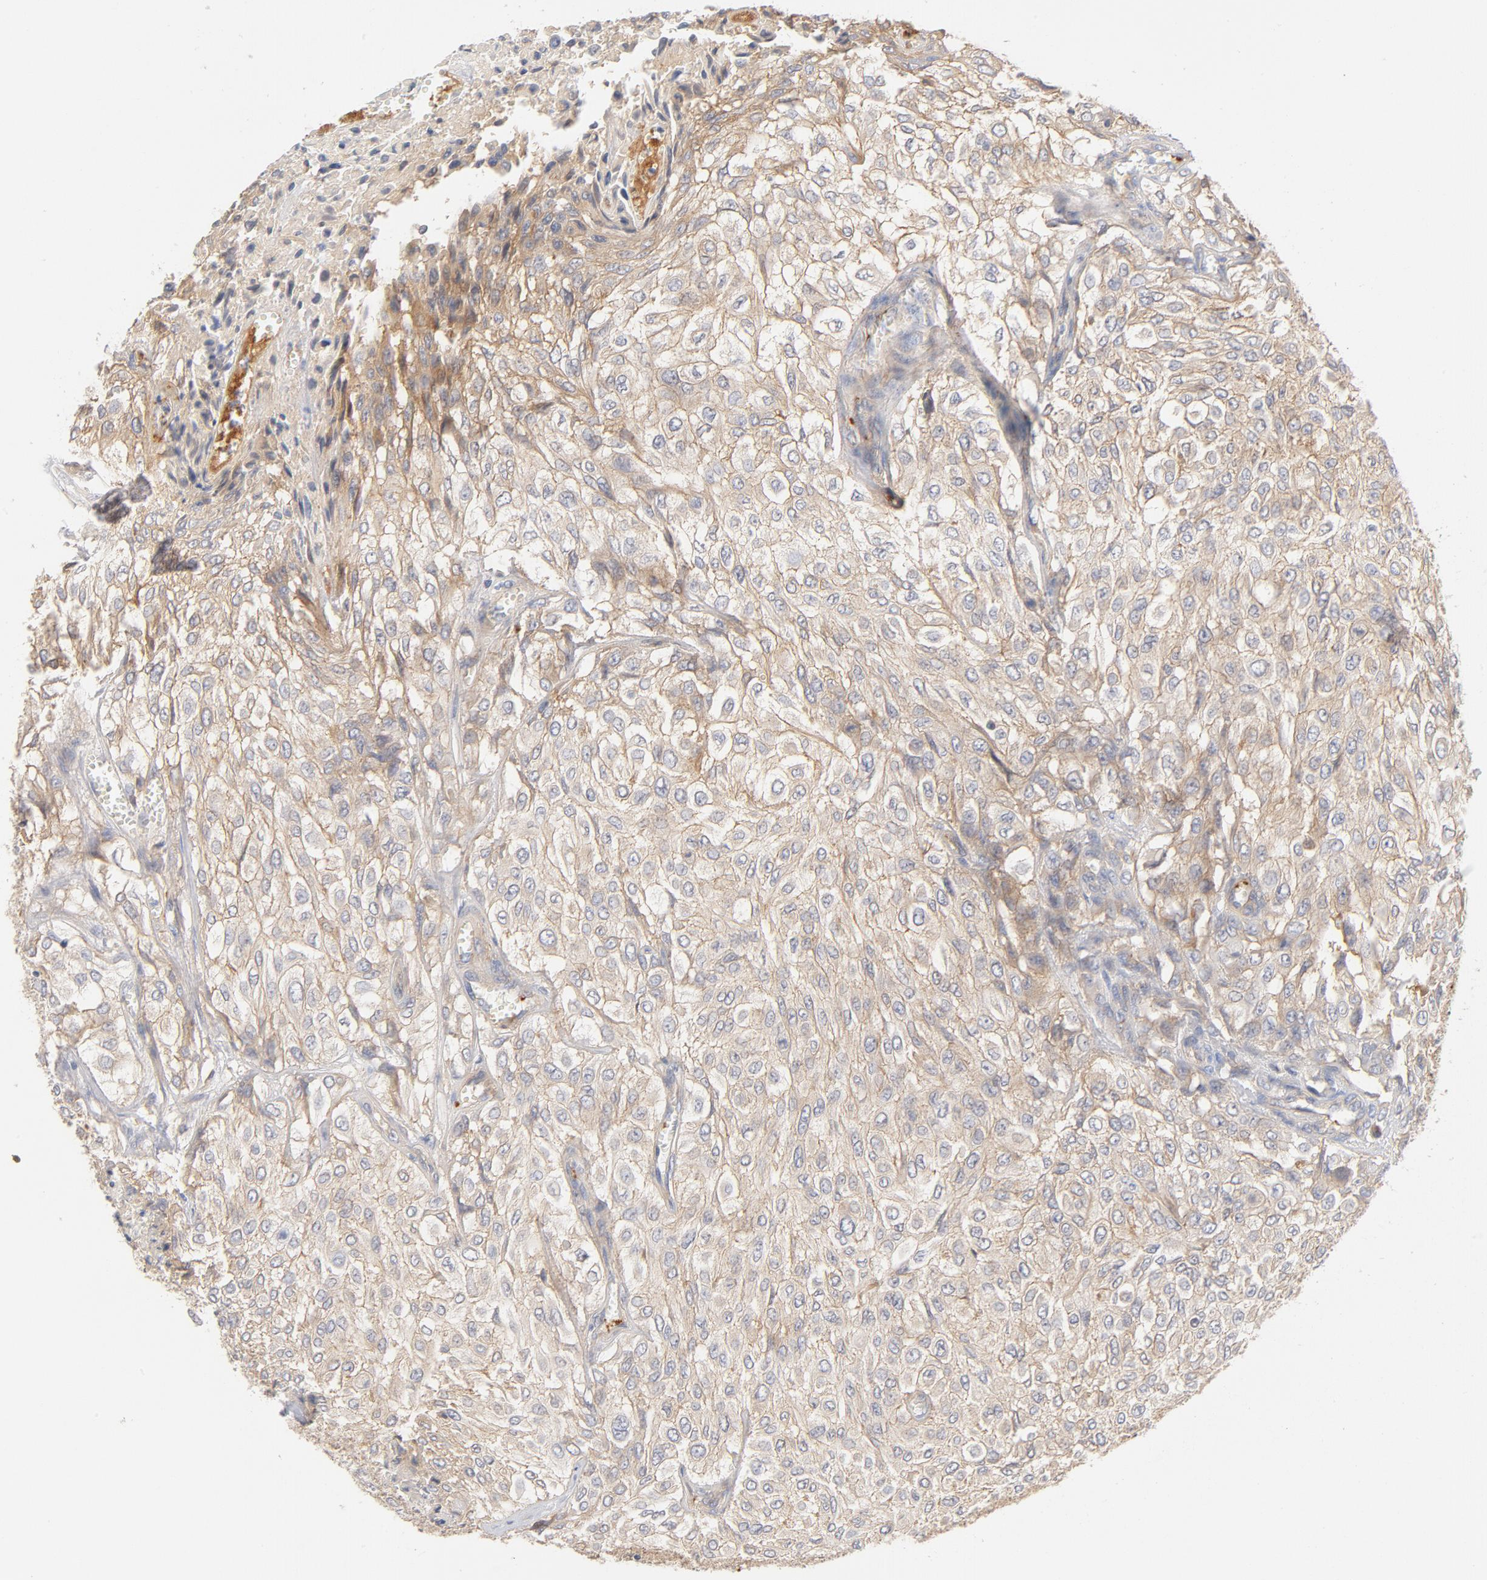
{"staining": {"intensity": "weak", "quantity": ">75%", "location": "cytoplasmic/membranous"}, "tissue": "urothelial cancer", "cell_type": "Tumor cells", "image_type": "cancer", "snomed": [{"axis": "morphology", "description": "Urothelial carcinoma, High grade"}, {"axis": "topography", "description": "Urinary bladder"}], "caption": "This is a micrograph of immunohistochemistry staining of urothelial cancer, which shows weak staining in the cytoplasmic/membranous of tumor cells.", "gene": "SRC", "patient": {"sex": "male", "age": 57}}